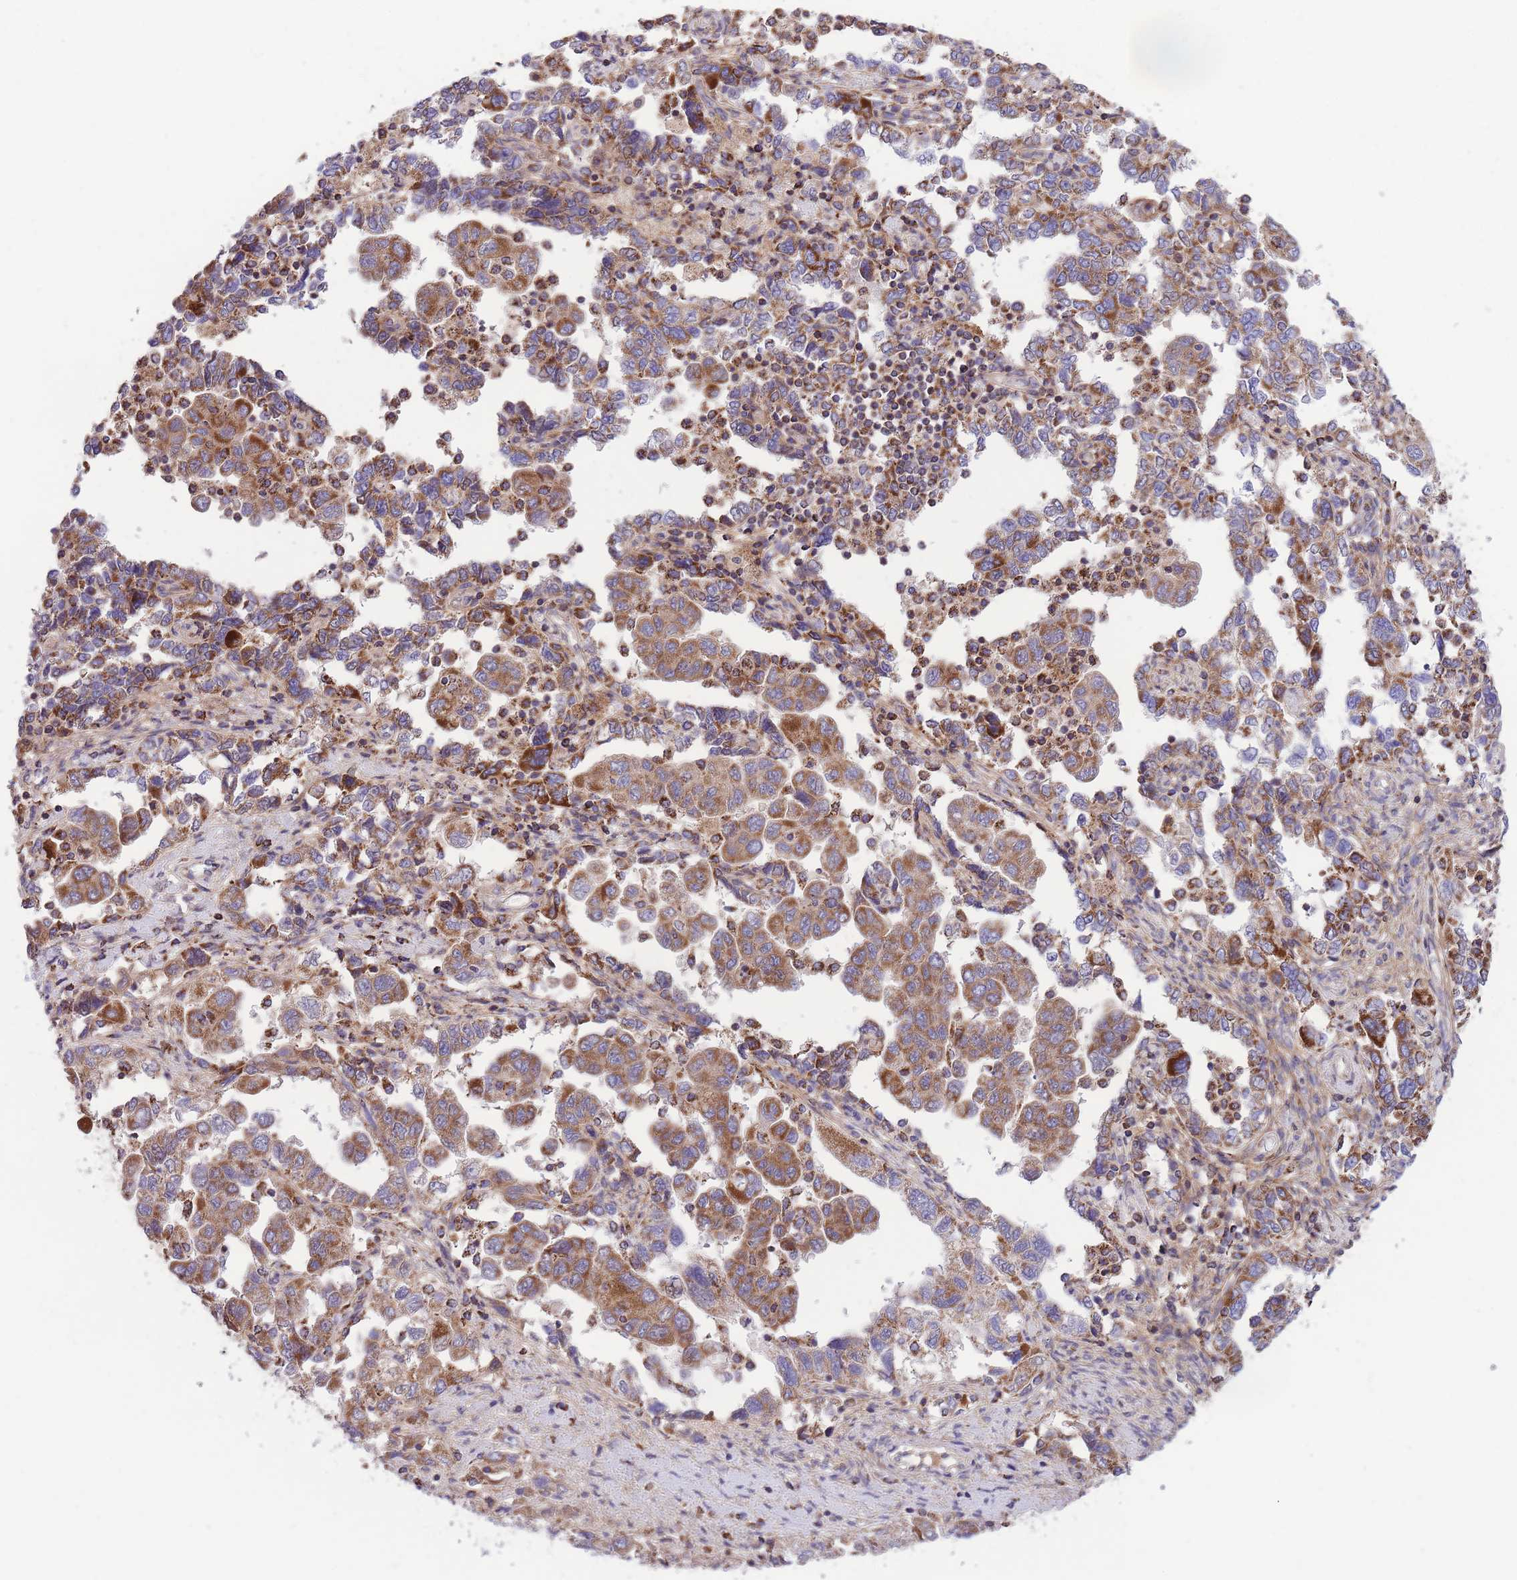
{"staining": {"intensity": "moderate", "quantity": ">75%", "location": "cytoplasmic/membranous"}, "tissue": "ovarian cancer", "cell_type": "Tumor cells", "image_type": "cancer", "snomed": [{"axis": "morphology", "description": "Carcinoma, NOS"}, {"axis": "morphology", "description": "Cystadenocarcinoma, serous, NOS"}, {"axis": "topography", "description": "Ovary"}], "caption": "Immunohistochemical staining of carcinoma (ovarian) demonstrates medium levels of moderate cytoplasmic/membranous positivity in approximately >75% of tumor cells. Using DAB (3,3'-diaminobenzidine) (brown) and hematoxylin (blue) stains, captured at high magnification using brightfield microscopy.", "gene": "ST3GAL3", "patient": {"sex": "female", "age": 69}}